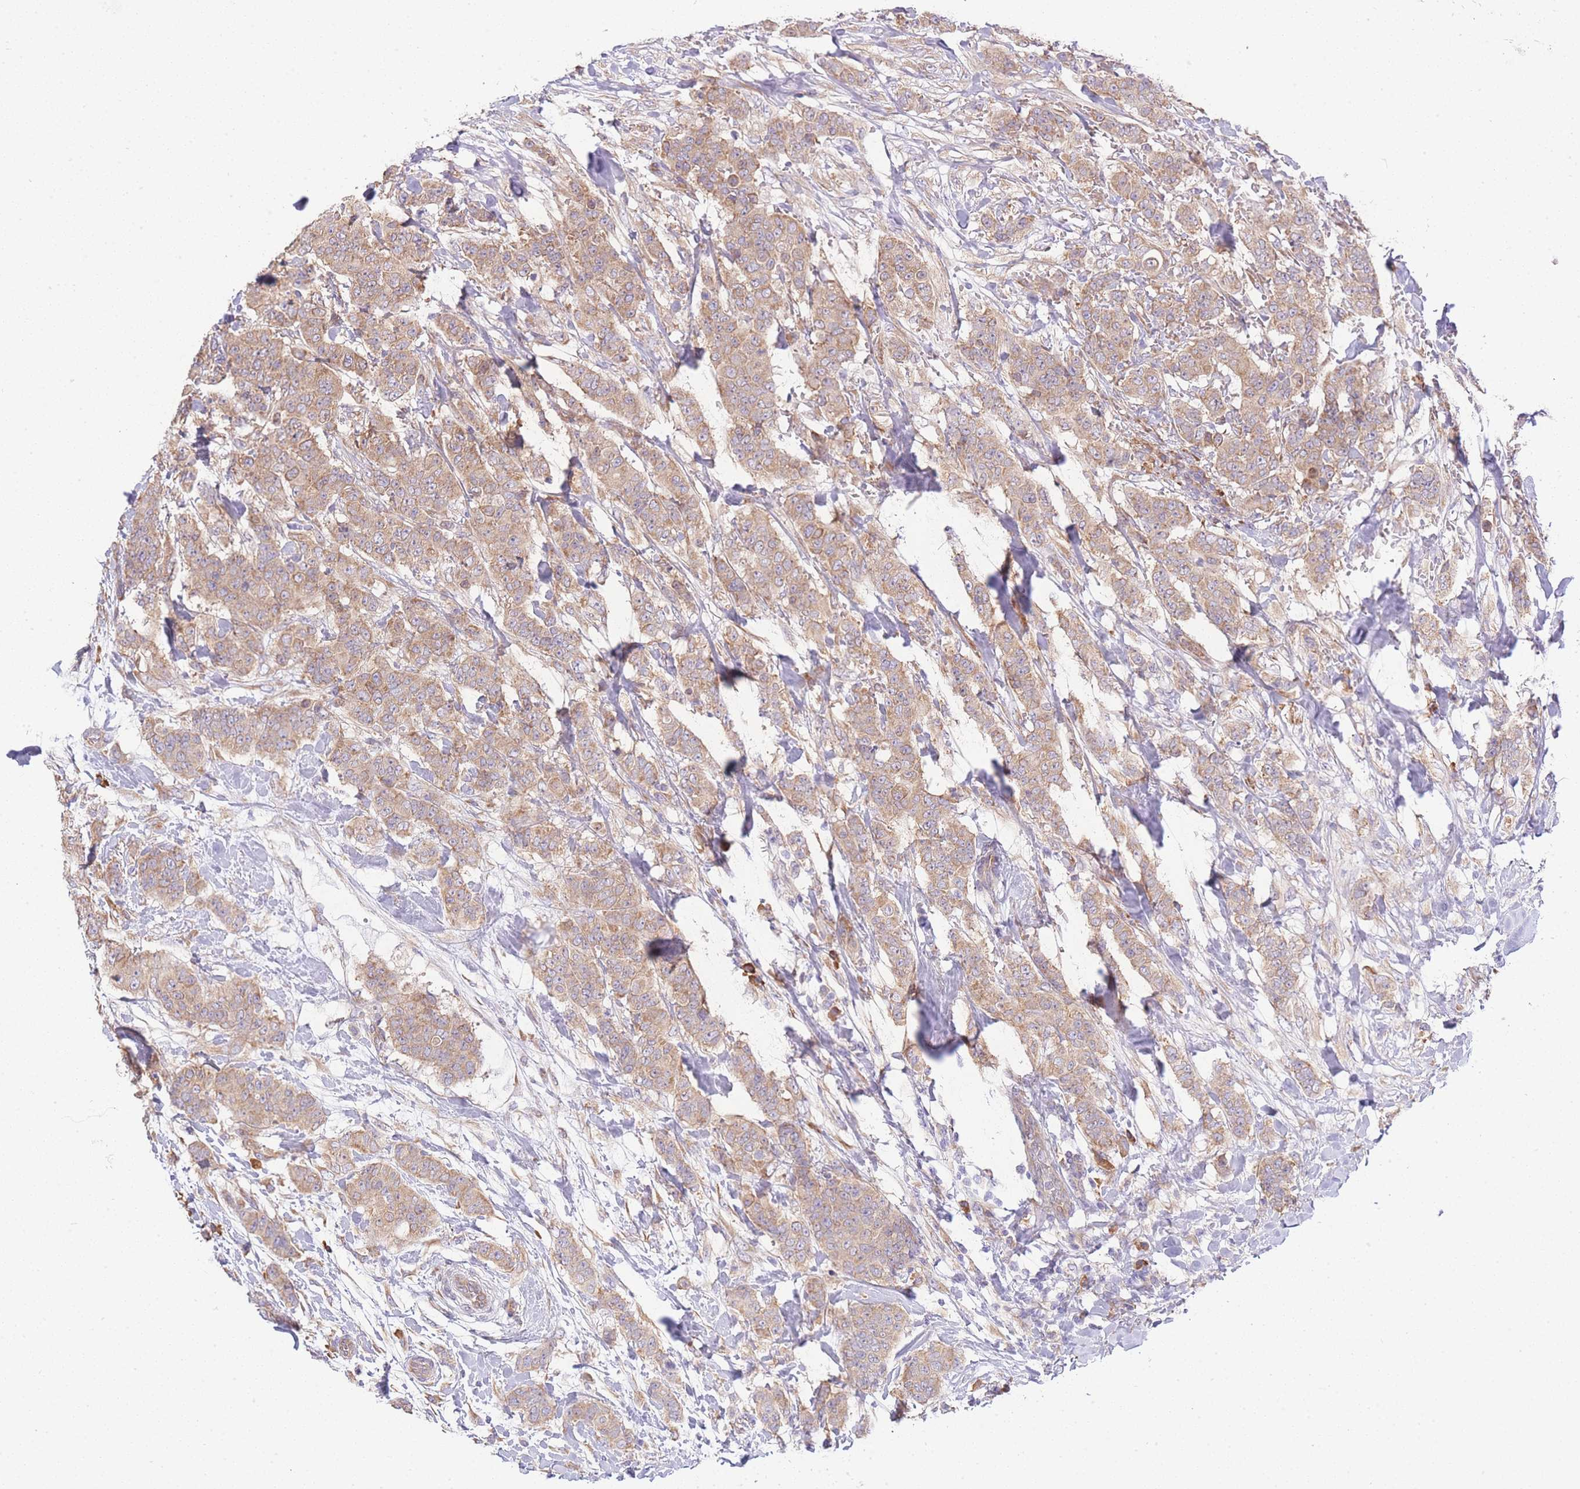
{"staining": {"intensity": "moderate", "quantity": ">75%", "location": "cytoplasmic/membranous"}, "tissue": "breast cancer", "cell_type": "Tumor cells", "image_type": "cancer", "snomed": [{"axis": "morphology", "description": "Duct carcinoma"}, {"axis": "topography", "description": "Breast"}], "caption": "Breast cancer stained for a protein (brown) reveals moderate cytoplasmic/membranous positive positivity in about >75% of tumor cells.", "gene": "BEX1", "patient": {"sex": "female", "age": 40}}